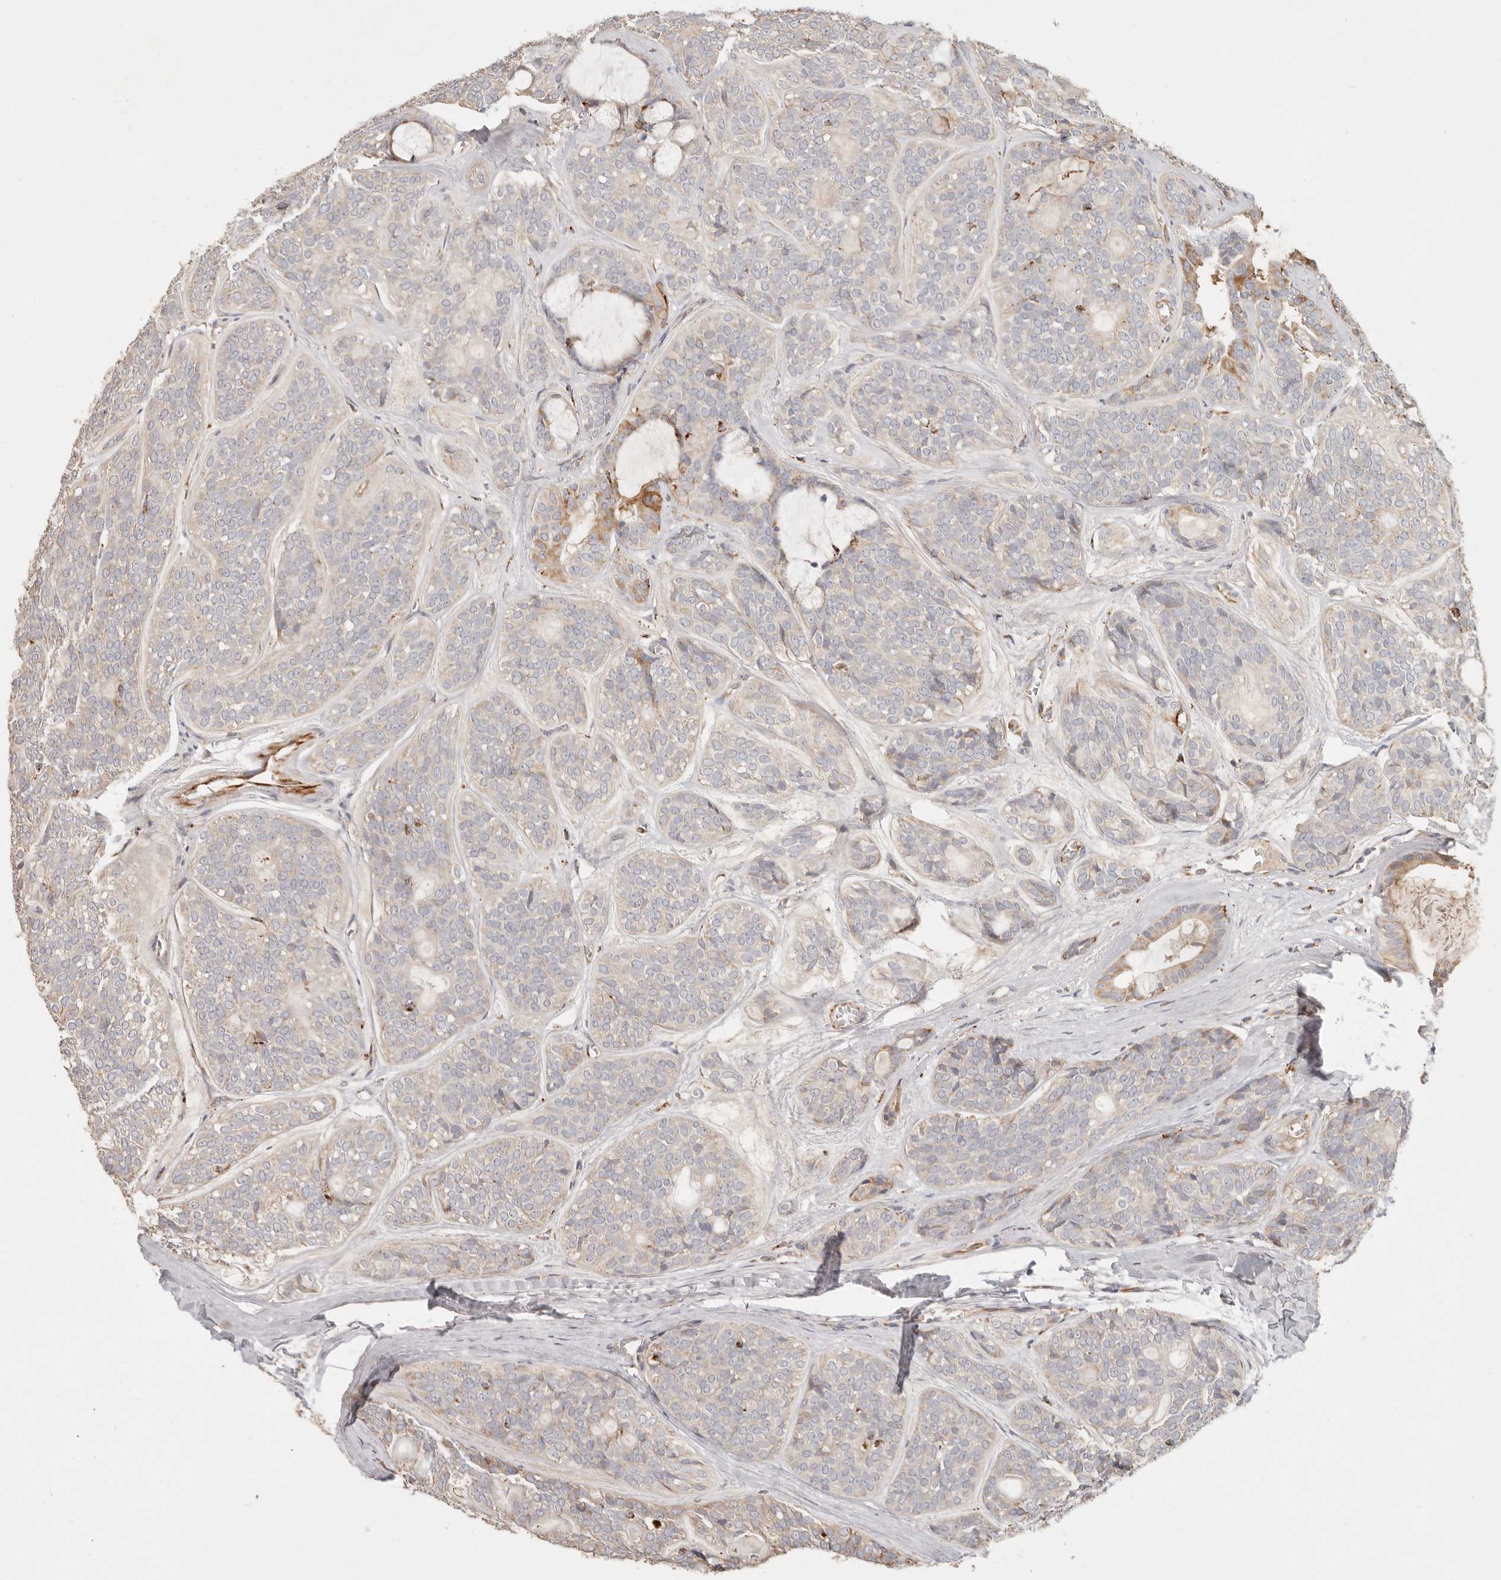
{"staining": {"intensity": "moderate", "quantity": "<25%", "location": "cytoplasmic/membranous"}, "tissue": "head and neck cancer", "cell_type": "Tumor cells", "image_type": "cancer", "snomed": [{"axis": "morphology", "description": "Adenocarcinoma, NOS"}, {"axis": "topography", "description": "Head-Neck"}], "caption": "Immunohistochemistry (IHC) (DAB) staining of adenocarcinoma (head and neck) displays moderate cytoplasmic/membranous protein positivity in approximately <25% of tumor cells.", "gene": "ARHGEF10L", "patient": {"sex": "male", "age": 66}}